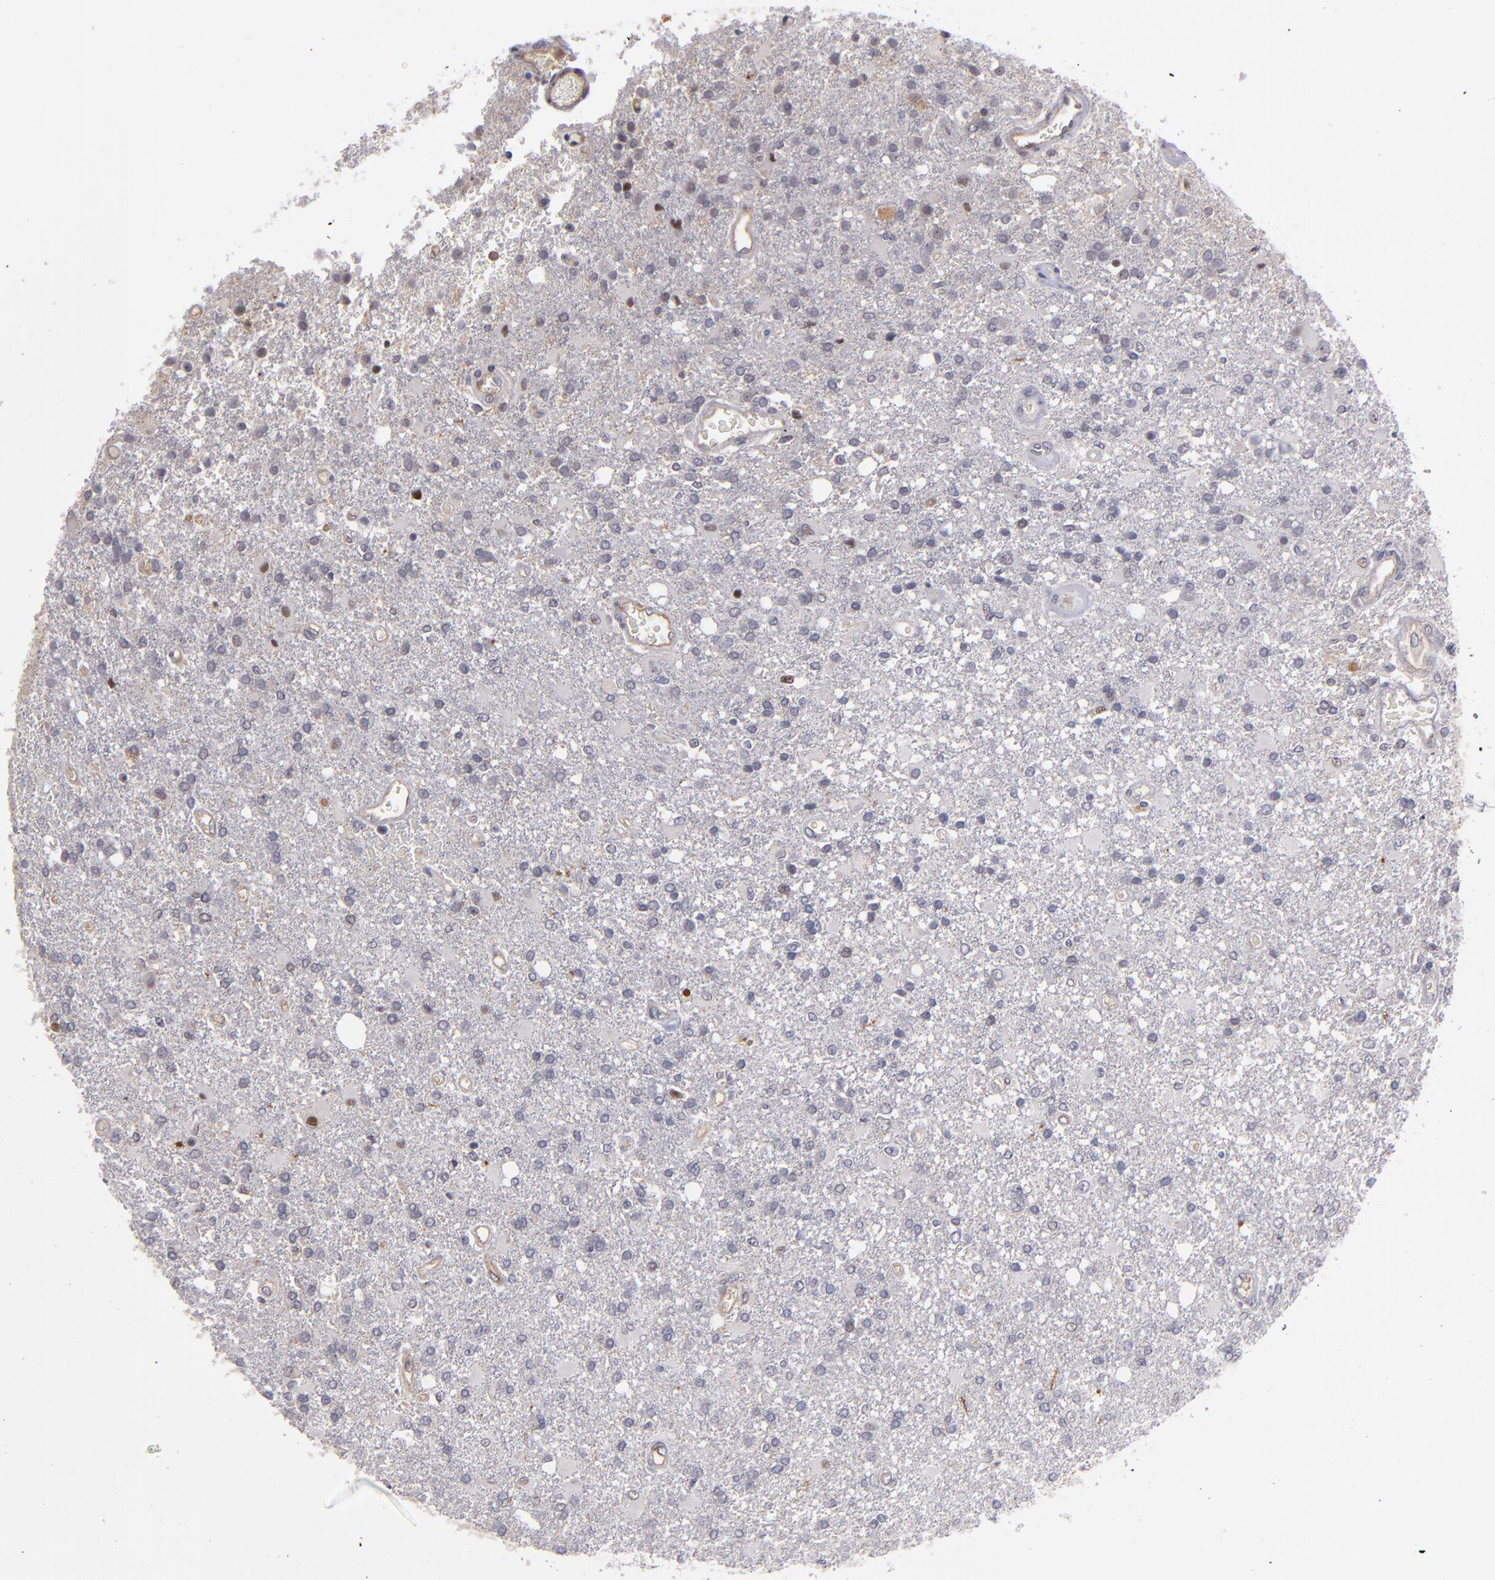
{"staining": {"intensity": "moderate", "quantity": "<25%", "location": "nuclear"}, "tissue": "glioma", "cell_type": "Tumor cells", "image_type": "cancer", "snomed": [{"axis": "morphology", "description": "Glioma, malignant, High grade"}, {"axis": "topography", "description": "Cerebral cortex"}], "caption": "Human glioma stained with a brown dye demonstrates moderate nuclear positive expression in approximately <25% of tumor cells.", "gene": "STX3", "patient": {"sex": "male", "age": 79}}